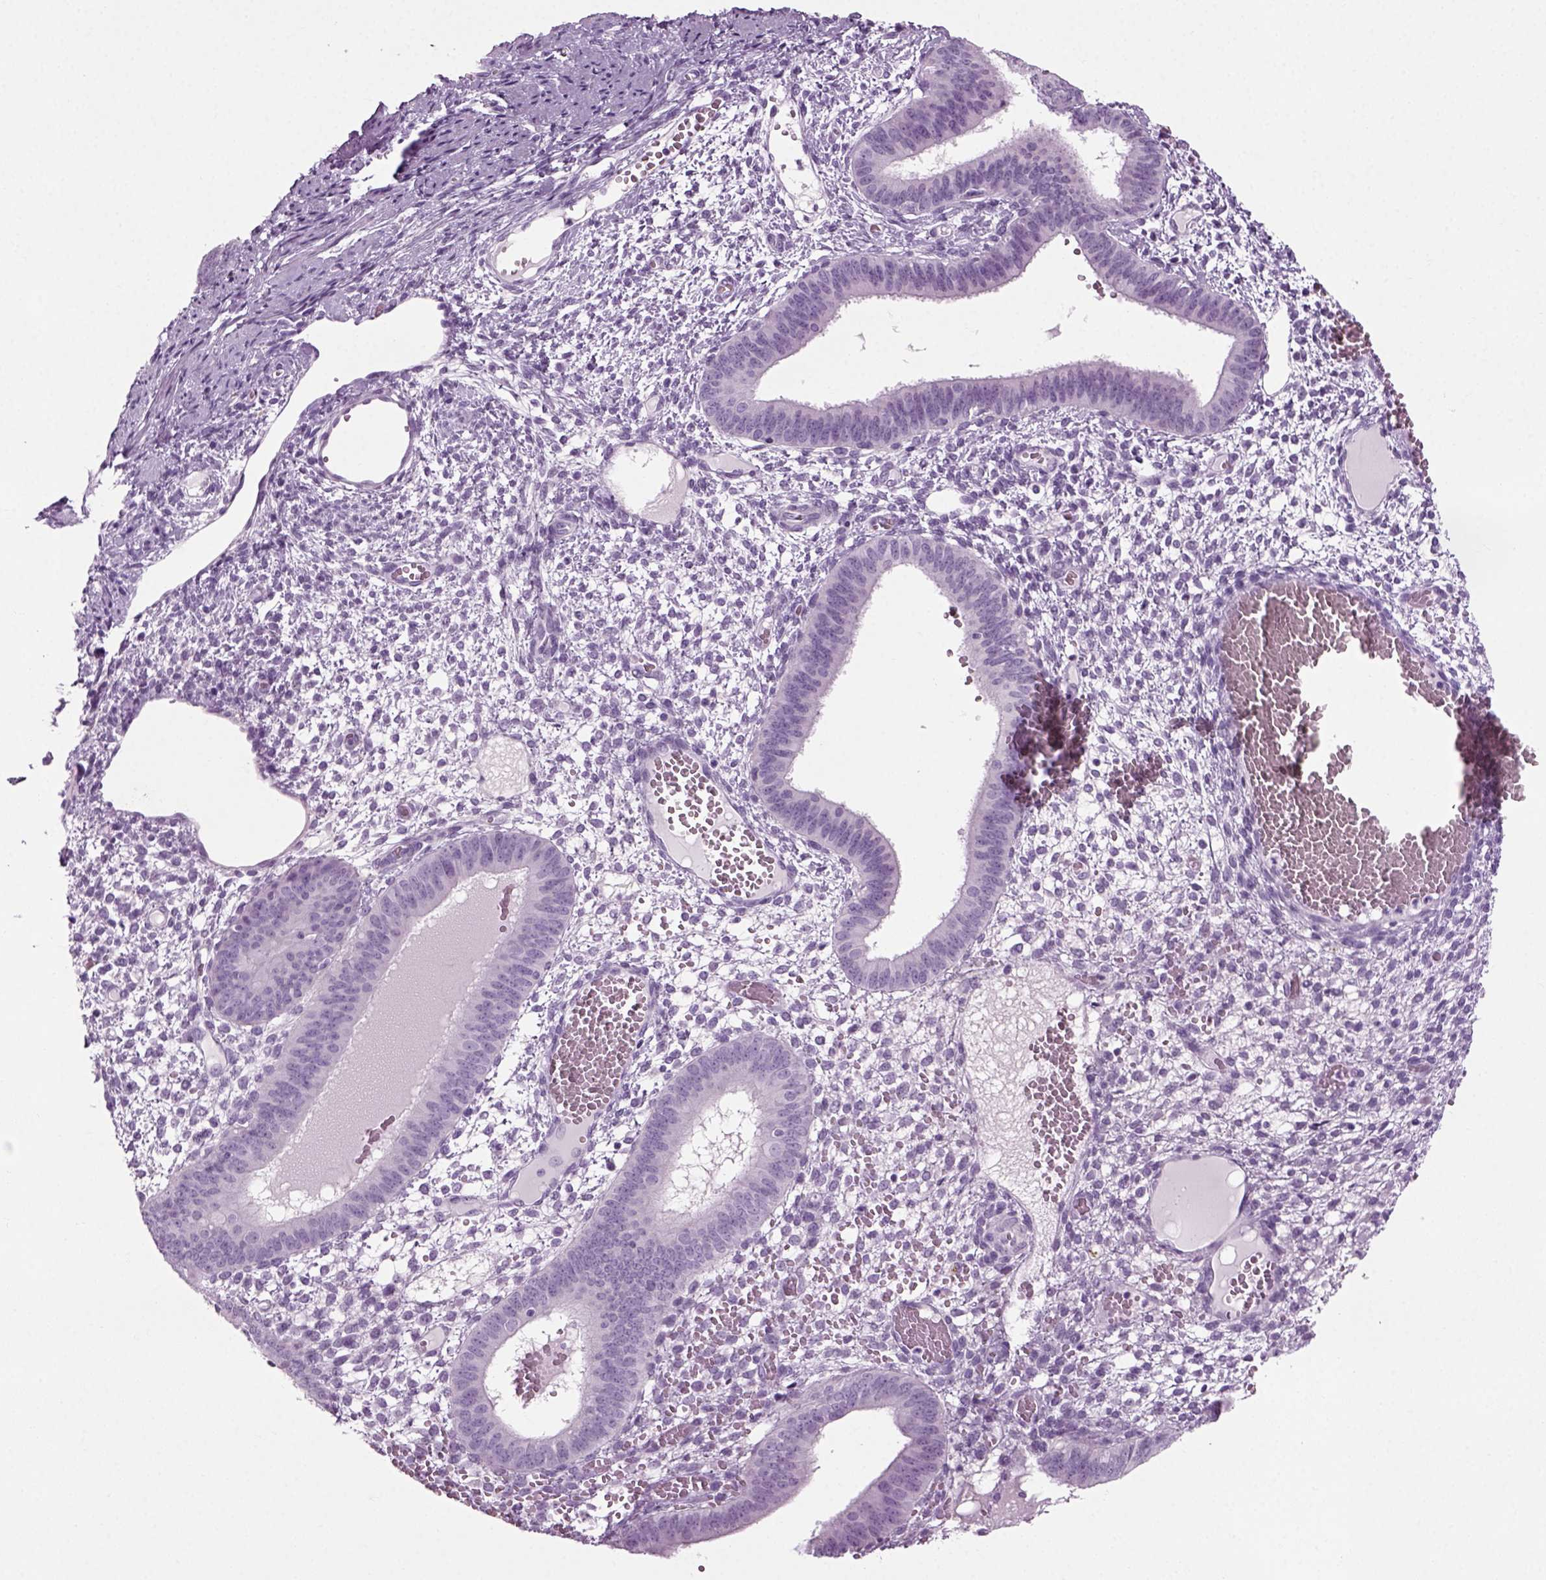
{"staining": {"intensity": "negative", "quantity": "none", "location": "none"}, "tissue": "endometrium", "cell_type": "Cells in endometrial stroma", "image_type": "normal", "snomed": [{"axis": "morphology", "description": "Normal tissue, NOS"}, {"axis": "topography", "description": "Endometrium"}], "caption": "DAB (3,3'-diaminobenzidine) immunohistochemical staining of normal endometrium shows no significant positivity in cells in endometrial stroma. The staining was performed using DAB to visualize the protein expression in brown, while the nuclei were stained in blue with hematoxylin (Magnification: 20x).", "gene": "PRLH", "patient": {"sex": "female", "age": 42}}